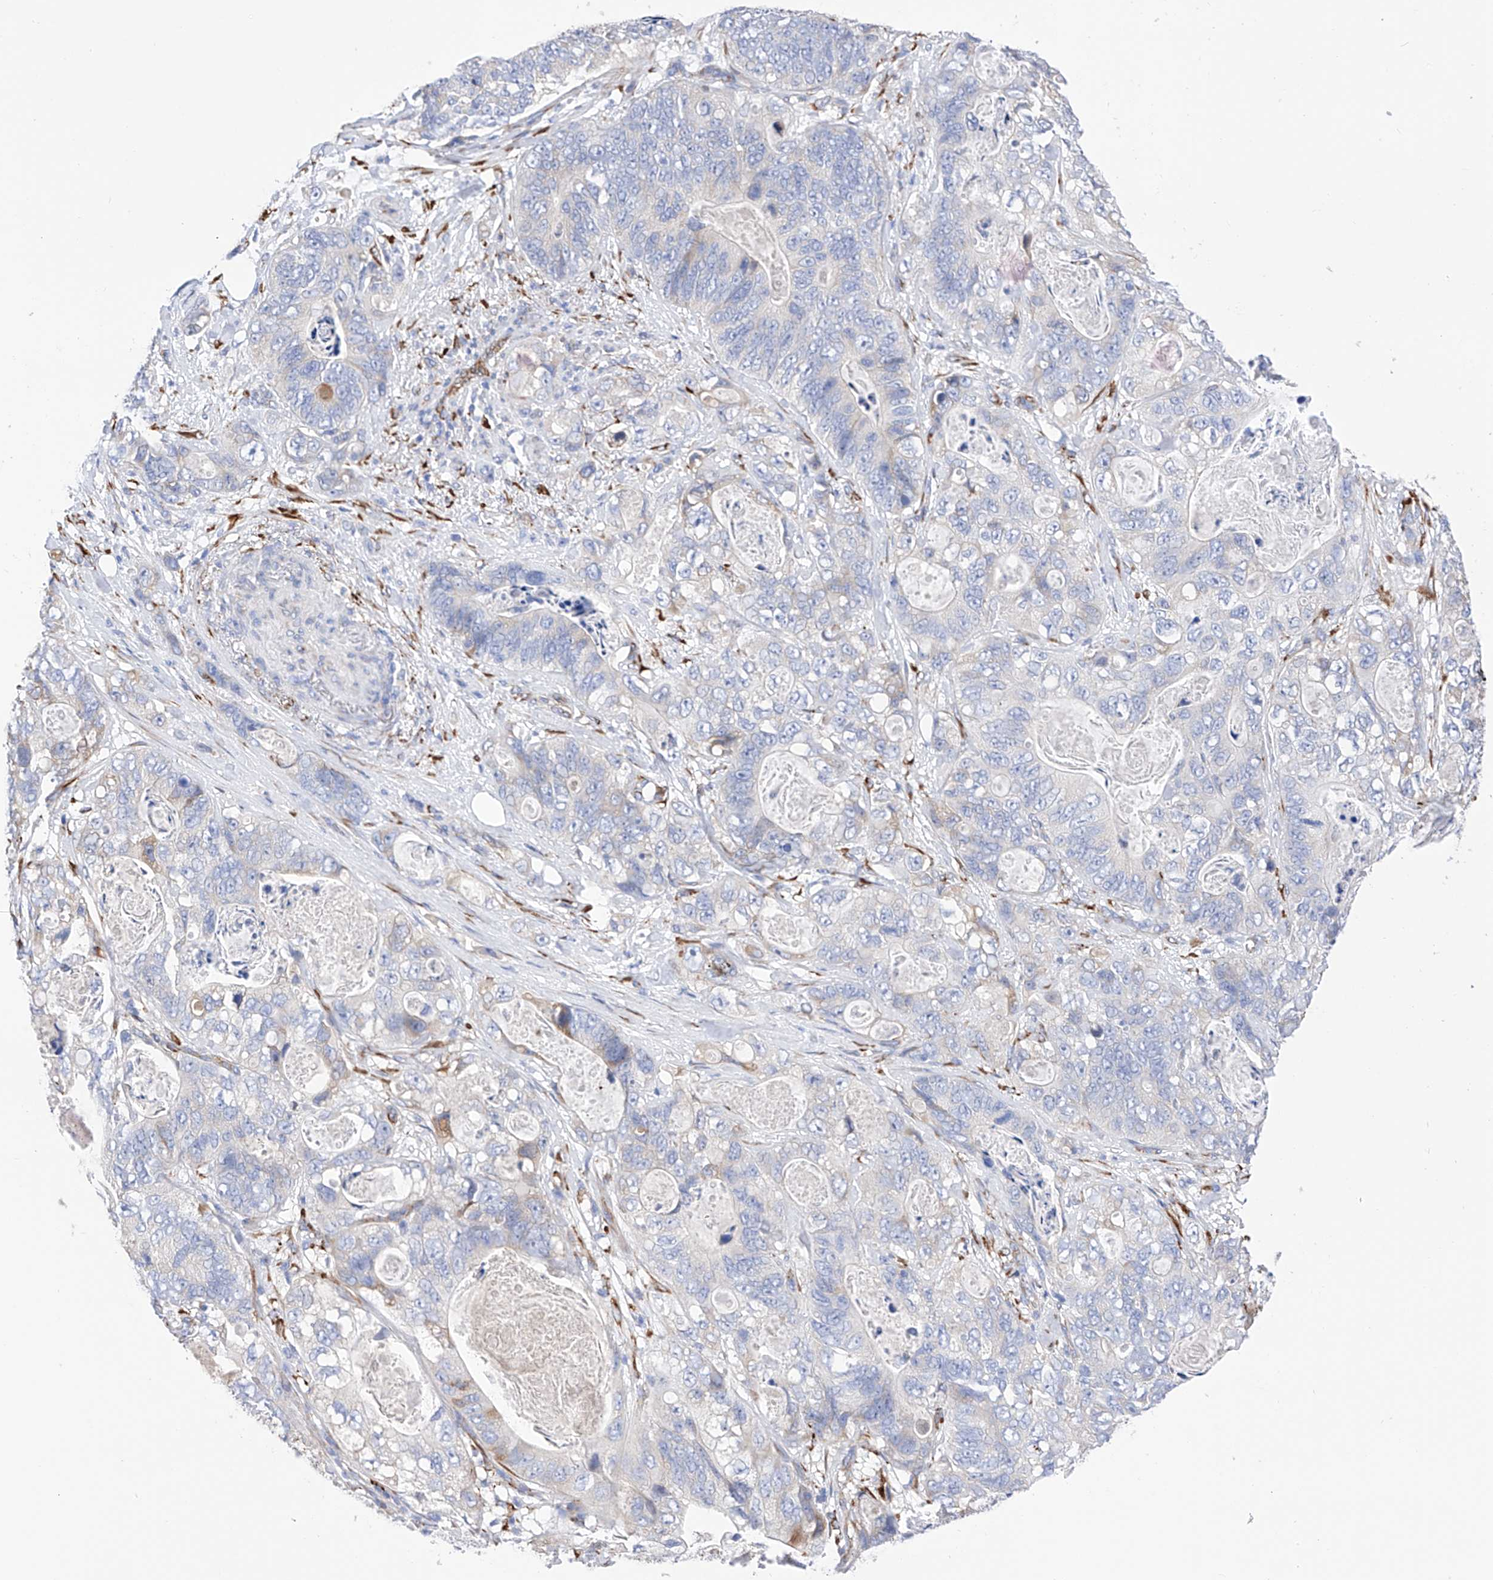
{"staining": {"intensity": "negative", "quantity": "none", "location": "none"}, "tissue": "stomach cancer", "cell_type": "Tumor cells", "image_type": "cancer", "snomed": [{"axis": "morphology", "description": "Normal tissue, NOS"}, {"axis": "morphology", "description": "Adenocarcinoma, NOS"}, {"axis": "topography", "description": "Stomach"}], "caption": "The immunohistochemistry (IHC) photomicrograph has no significant staining in tumor cells of stomach adenocarcinoma tissue.", "gene": "PDIA5", "patient": {"sex": "female", "age": 89}}